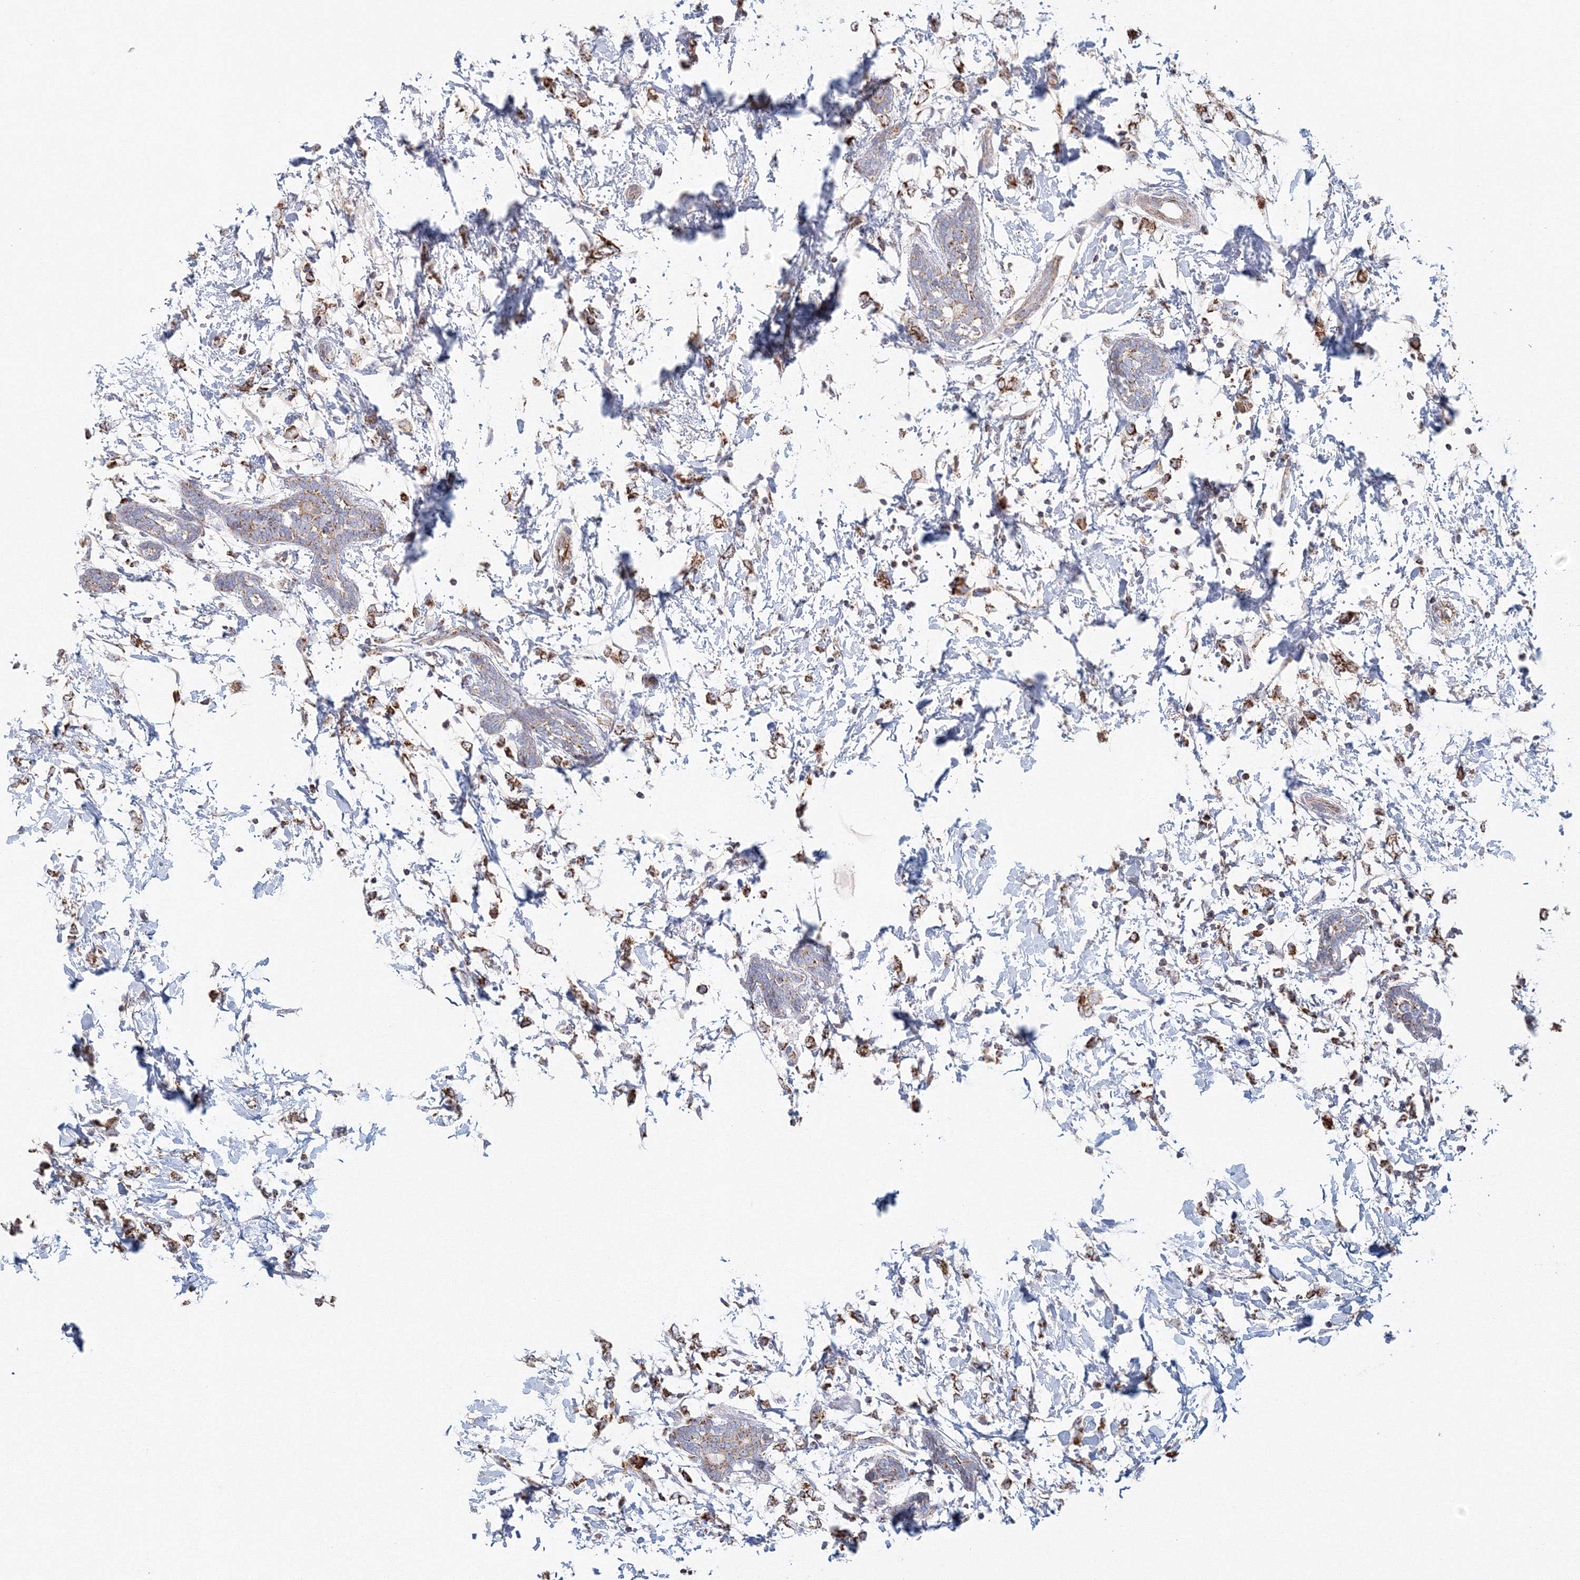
{"staining": {"intensity": "moderate", "quantity": ">75%", "location": "cytoplasmic/membranous"}, "tissue": "breast cancer", "cell_type": "Tumor cells", "image_type": "cancer", "snomed": [{"axis": "morphology", "description": "Normal tissue, NOS"}, {"axis": "morphology", "description": "Lobular carcinoma"}, {"axis": "topography", "description": "Breast"}], "caption": "Immunohistochemistry (IHC) staining of breast cancer (lobular carcinoma), which exhibits medium levels of moderate cytoplasmic/membranous positivity in approximately >75% of tumor cells indicating moderate cytoplasmic/membranous protein expression. The staining was performed using DAB (brown) for protein detection and nuclei were counterstained in hematoxylin (blue).", "gene": "GRPEL1", "patient": {"sex": "female", "age": 47}}